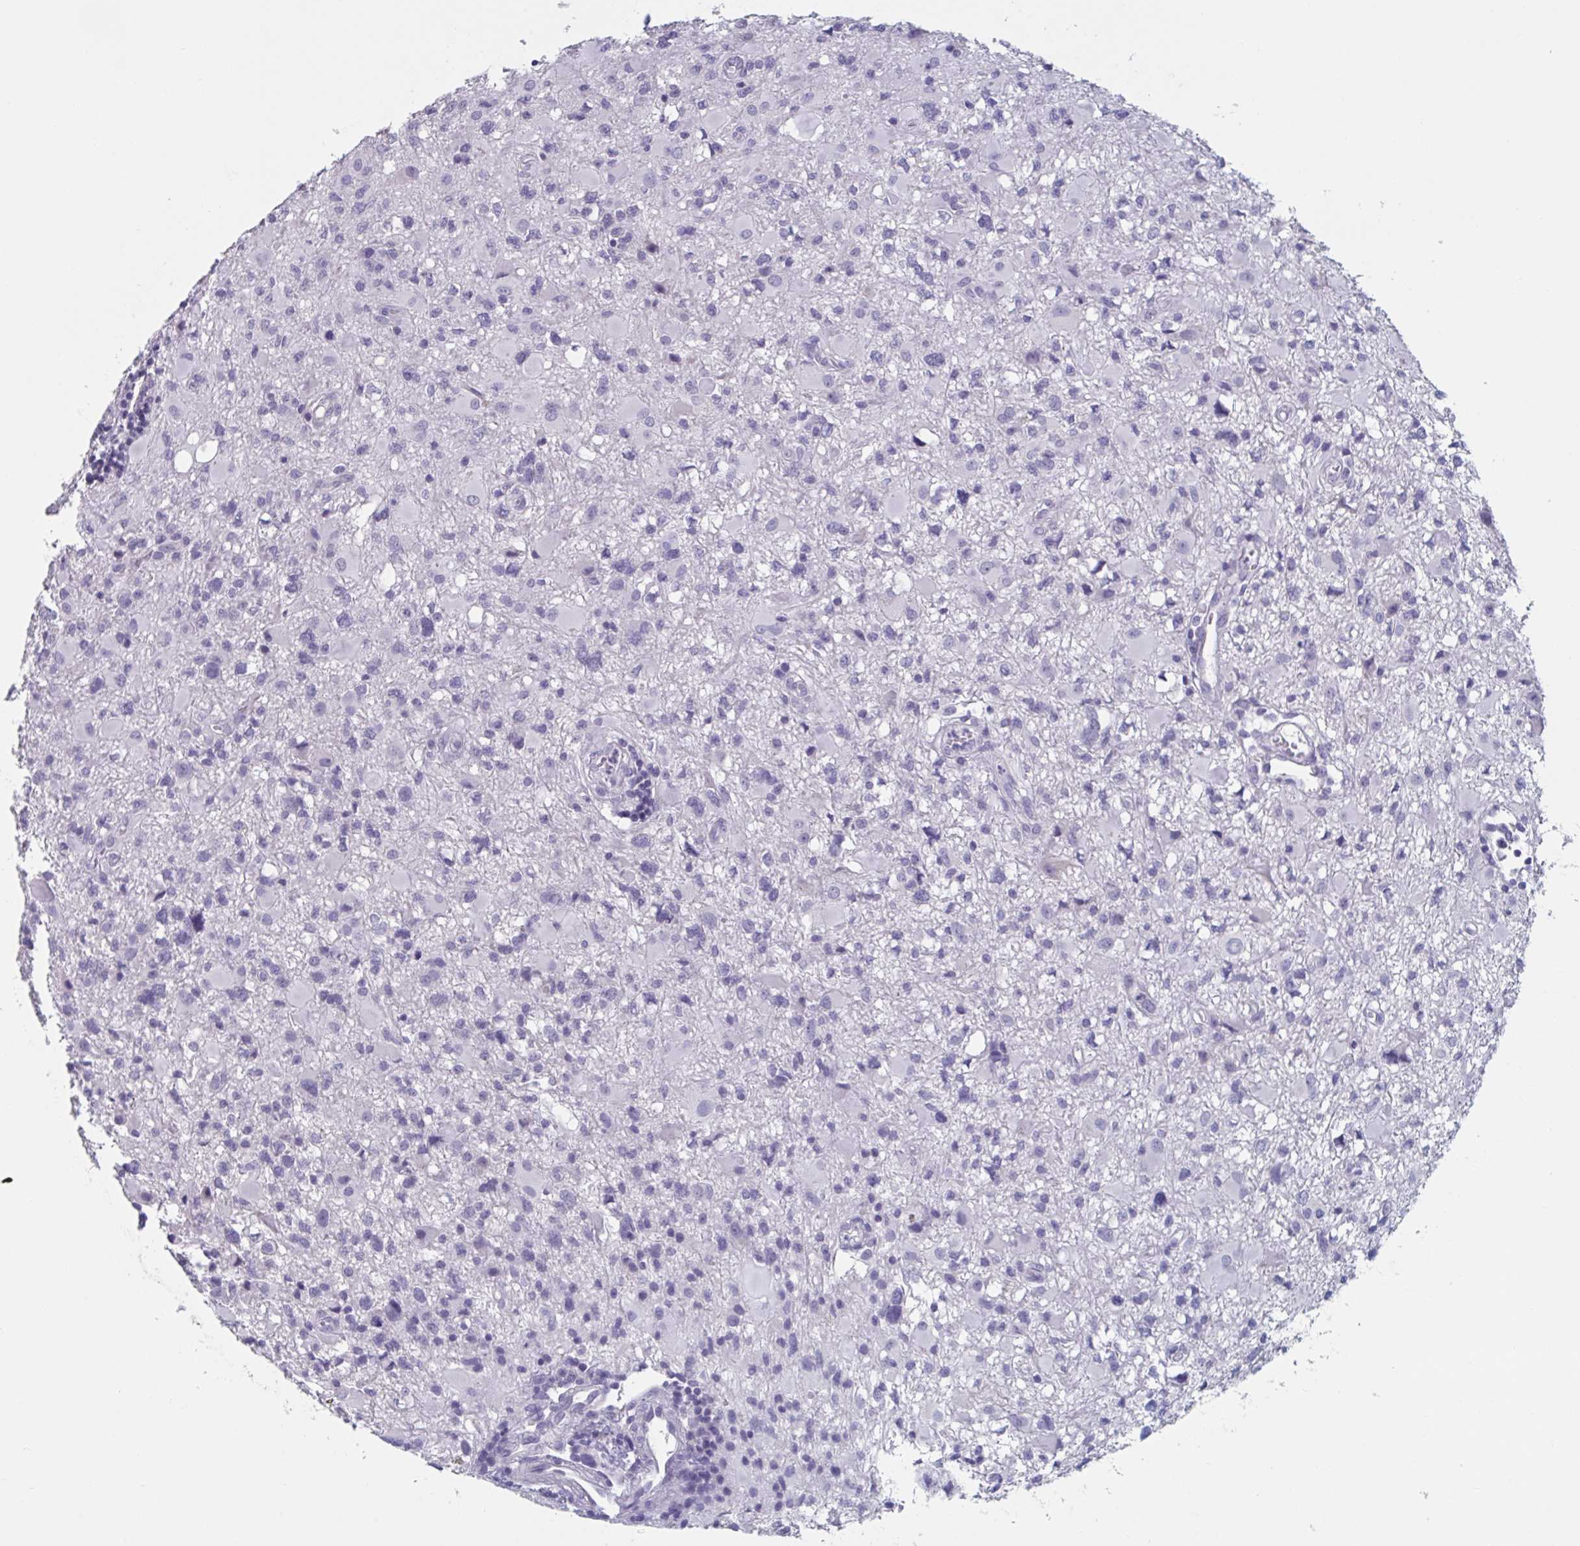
{"staining": {"intensity": "negative", "quantity": "none", "location": "none"}, "tissue": "glioma", "cell_type": "Tumor cells", "image_type": "cancer", "snomed": [{"axis": "morphology", "description": "Glioma, malignant, High grade"}, {"axis": "topography", "description": "Brain"}], "caption": "The immunohistochemistry micrograph has no significant positivity in tumor cells of malignant glioma (high-grade) tissue. (Stains: DAB (3,3'-diaminobenzidine) immunohistochemistry with hematoxylin counter stain, Microscopy: brightfield microscopy at high magnification).", "gene": "NDUFC2", "patient": {"sex": "male", "age": 54}}